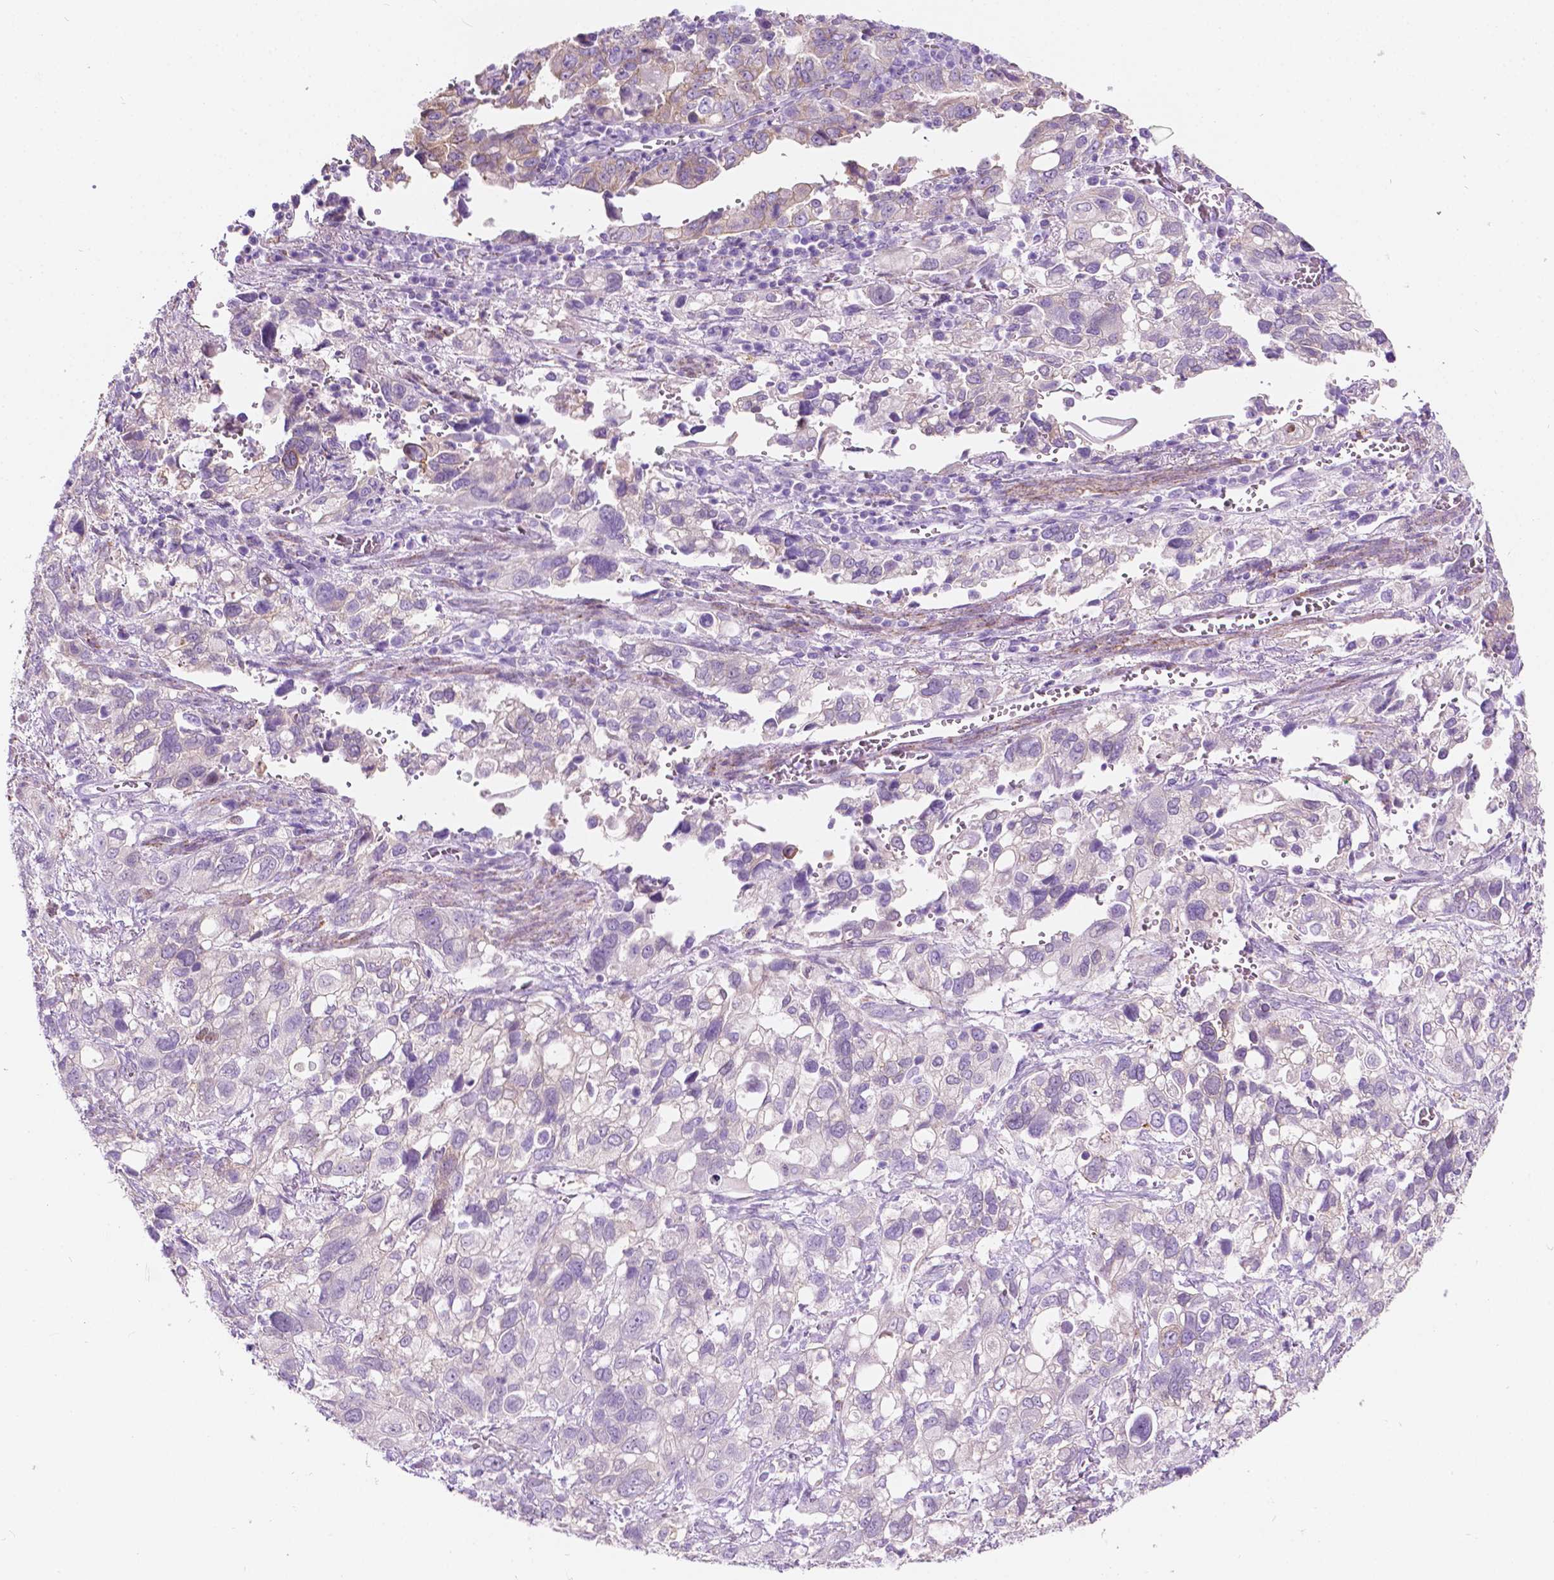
{"staining": {"intensity": "weak", "quantity": "<25%", "location": "cytoplasmic/membranous"}, "tissue": "stomach cancer", "cell_type": "Tumor cells", "image_type": "cancer", "snomed": [{"axis": "morphology", "description": "Adenocarcinoma, NOS"}, {"axis": "topography", "description": "Stomach, upper"}], "caption": "Micrograph shows no protein expression in tumor cells of adenocarcinoma (stomach) tissue.", "gene": "NOS1AP", "patient": {"sex": "female", "age": 81}}